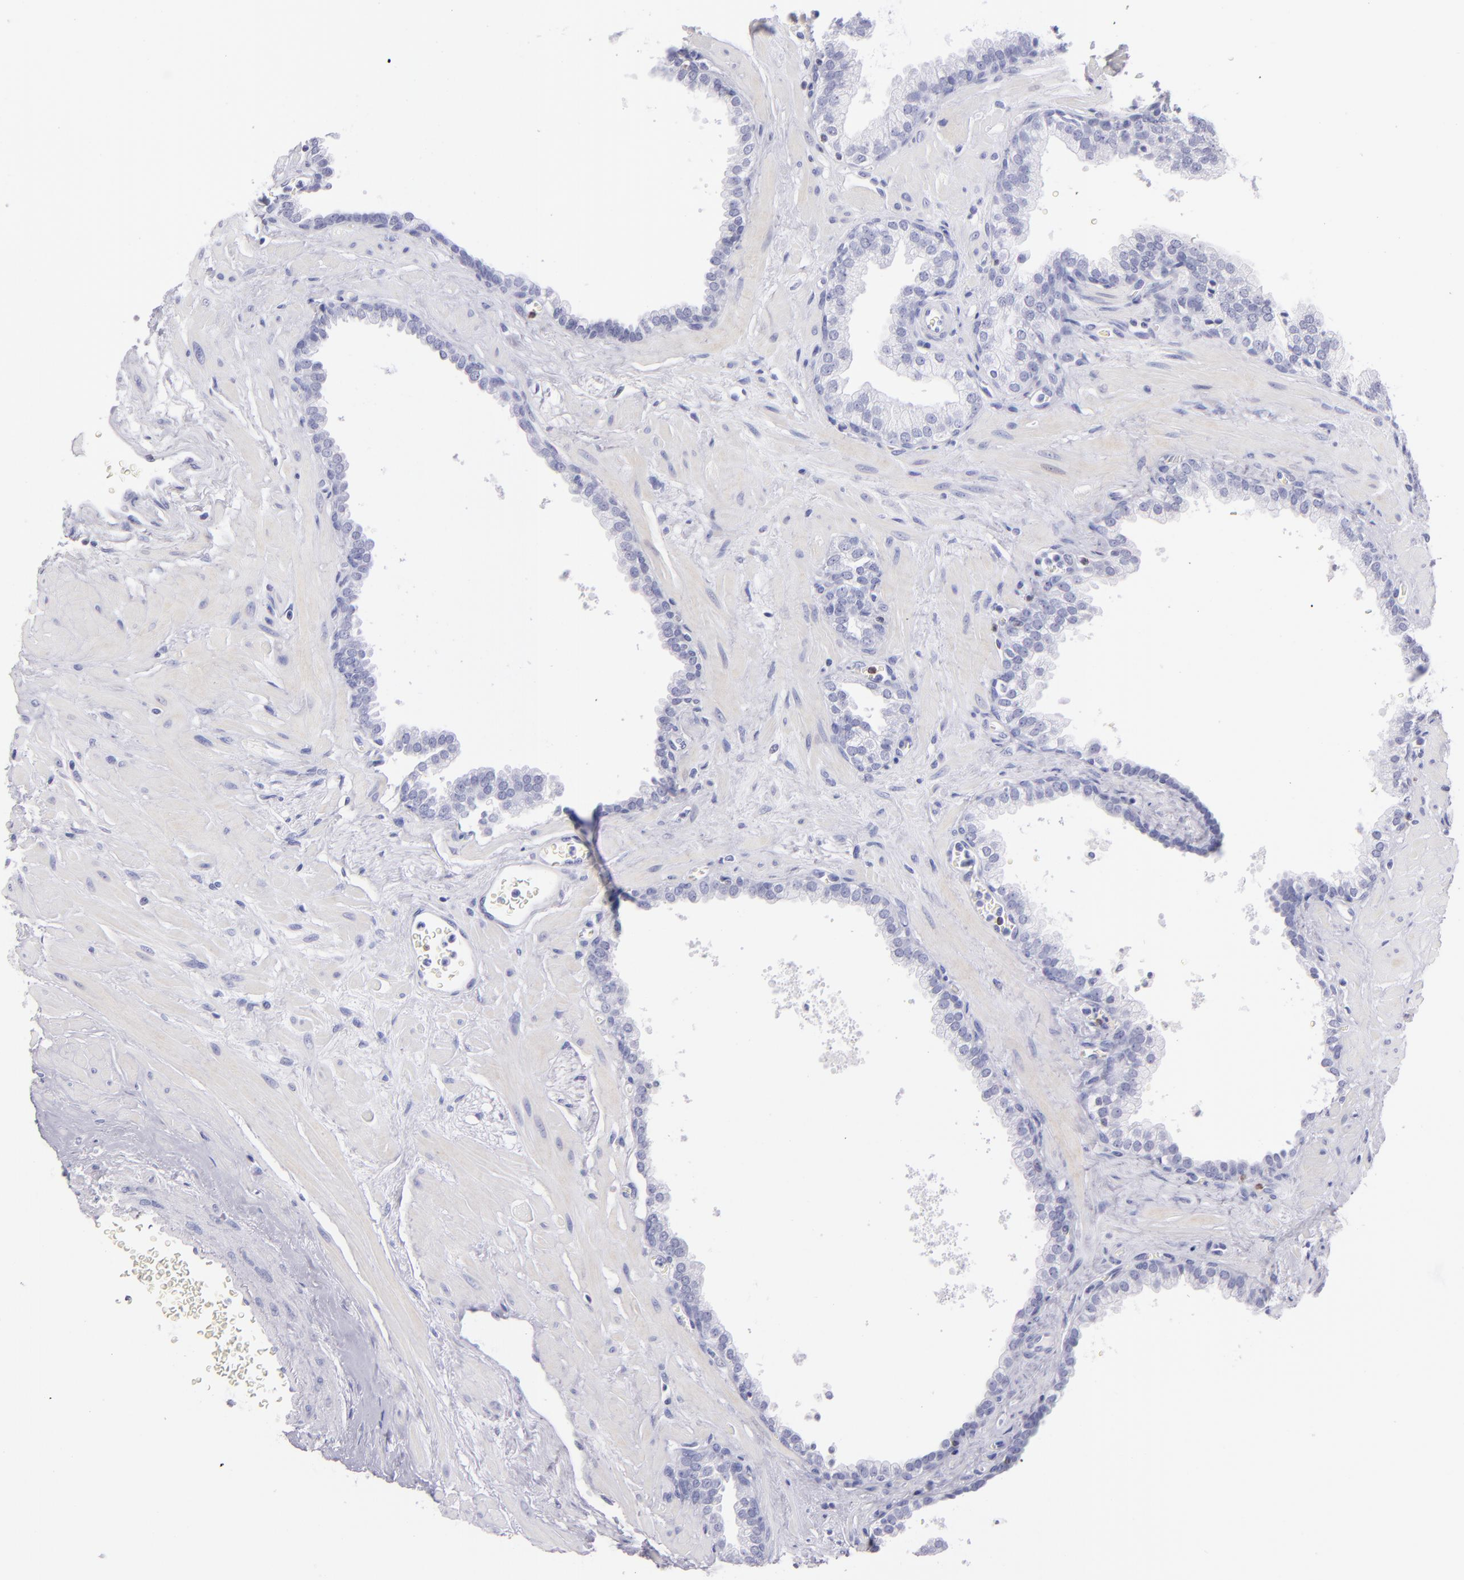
{"staining": {"intensity": "negative", "quantity": "none", "location": "none"}, "tissue": "prostate", "cell_type": "Glandular cells", "image_type": "normal", "snomed": [{"axis": "morphology", "description": "Normal tissue, NOS"}, {"axis": "topography", "description": "Prostate"}], "caption": "IHC photomicrograph of normal prostate: human prostate stained with DAB (3,3'-diaminobenzidine) shows no significant protein positivity in glandular cells.", "gene": "PRF1", "patient": {"sex": "male", "age": 60}}